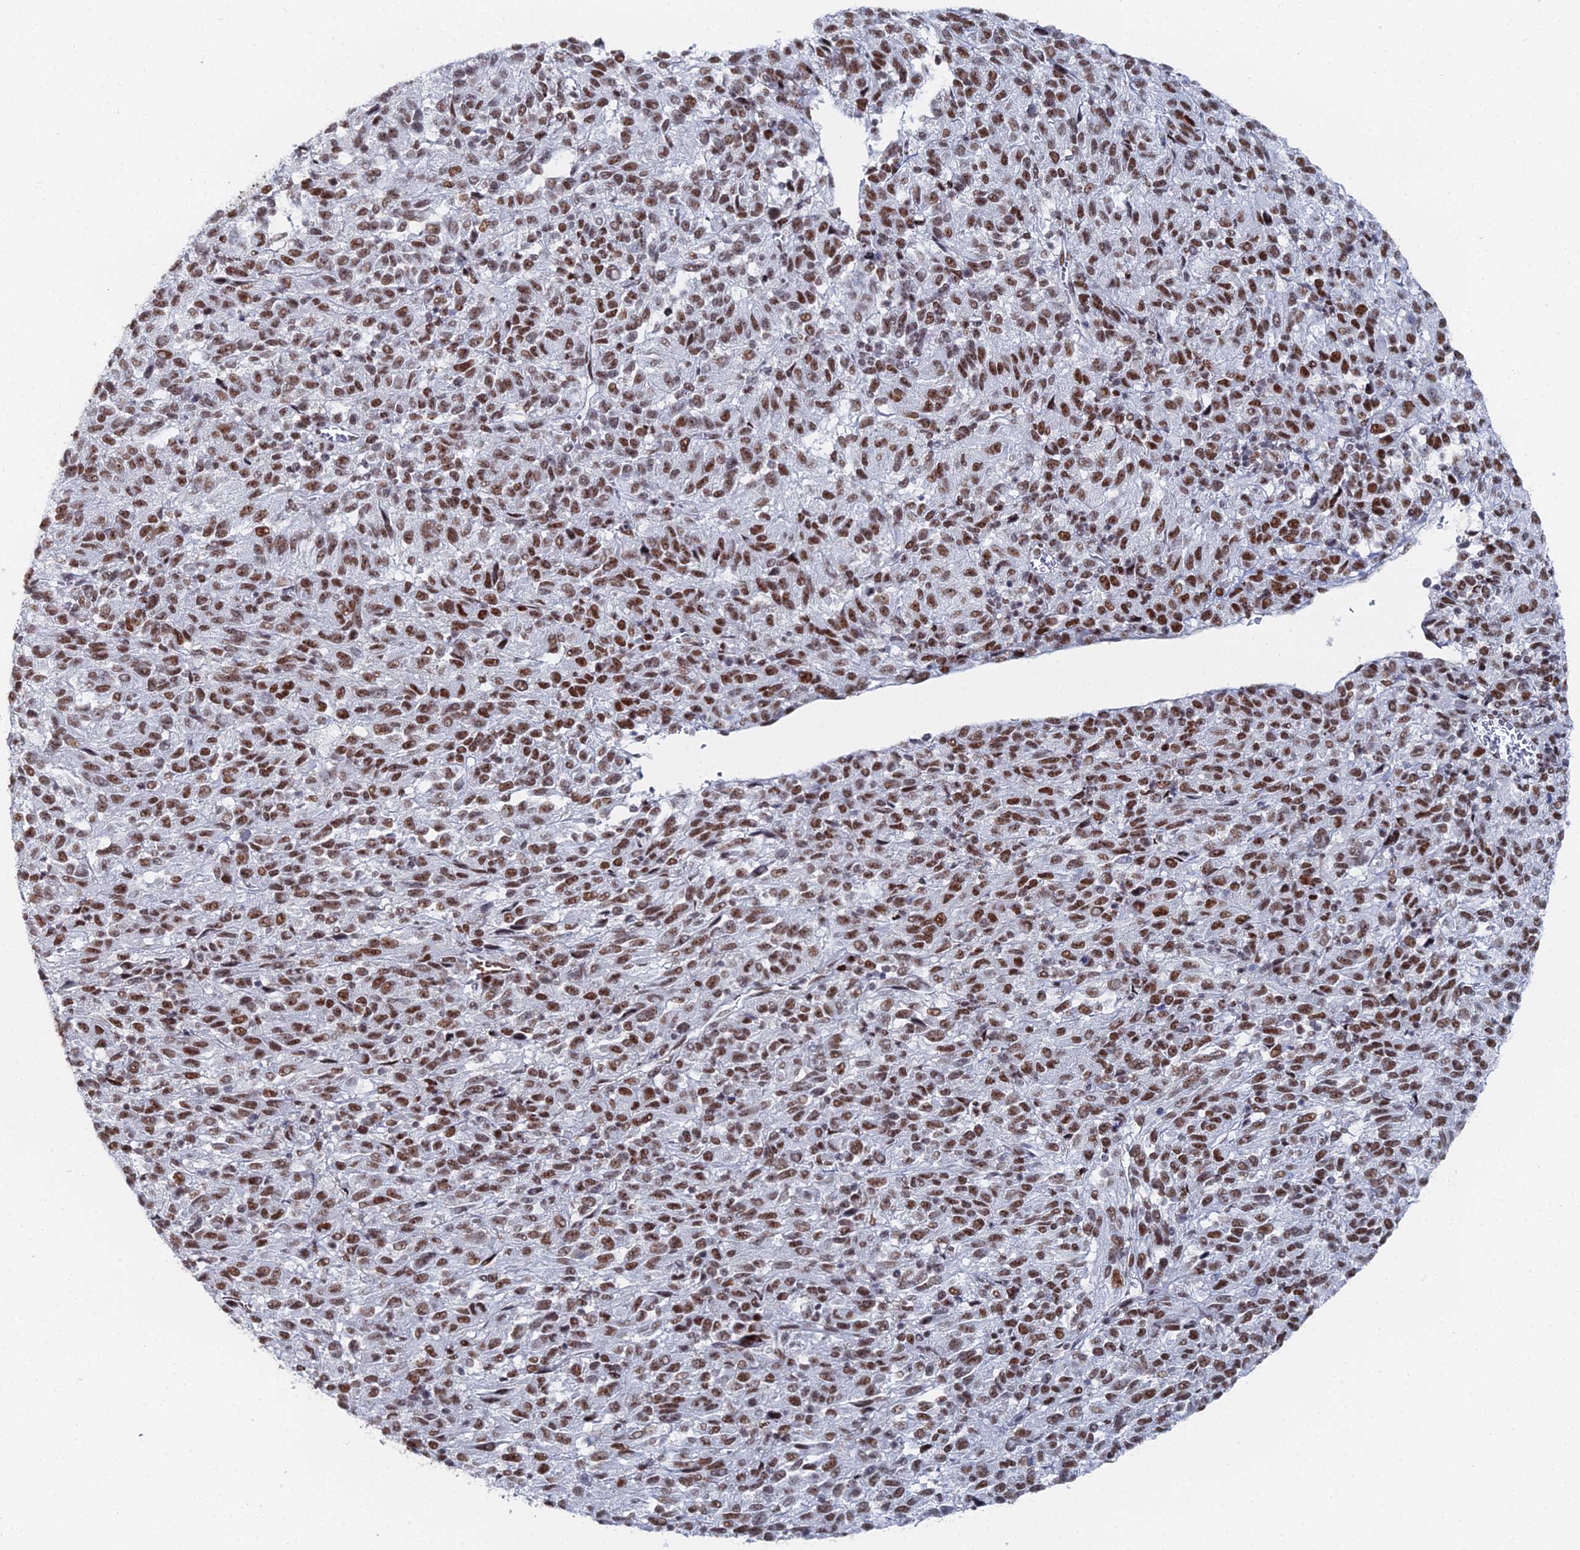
{"staining": {"intensity": "moderate", "quantity": ">75%", "location": "nuclear"}, "tissue": "melanoma", "cell_type": "Tumor cells", "image_type": "cancer", "snomed": [{"axis": "morphology", "description": "Malignant melanoma, Metastatic site"}, {"axis": "topography", "description": "Lung"}], "caption": "Brown immunohistochemical staining in malignant melanoma (metastatic site) reveals moderate nuclear expression in about >75% of tumor cells.", "gene": "GSC2", "patient": {"sex": "male", "age": 64}}